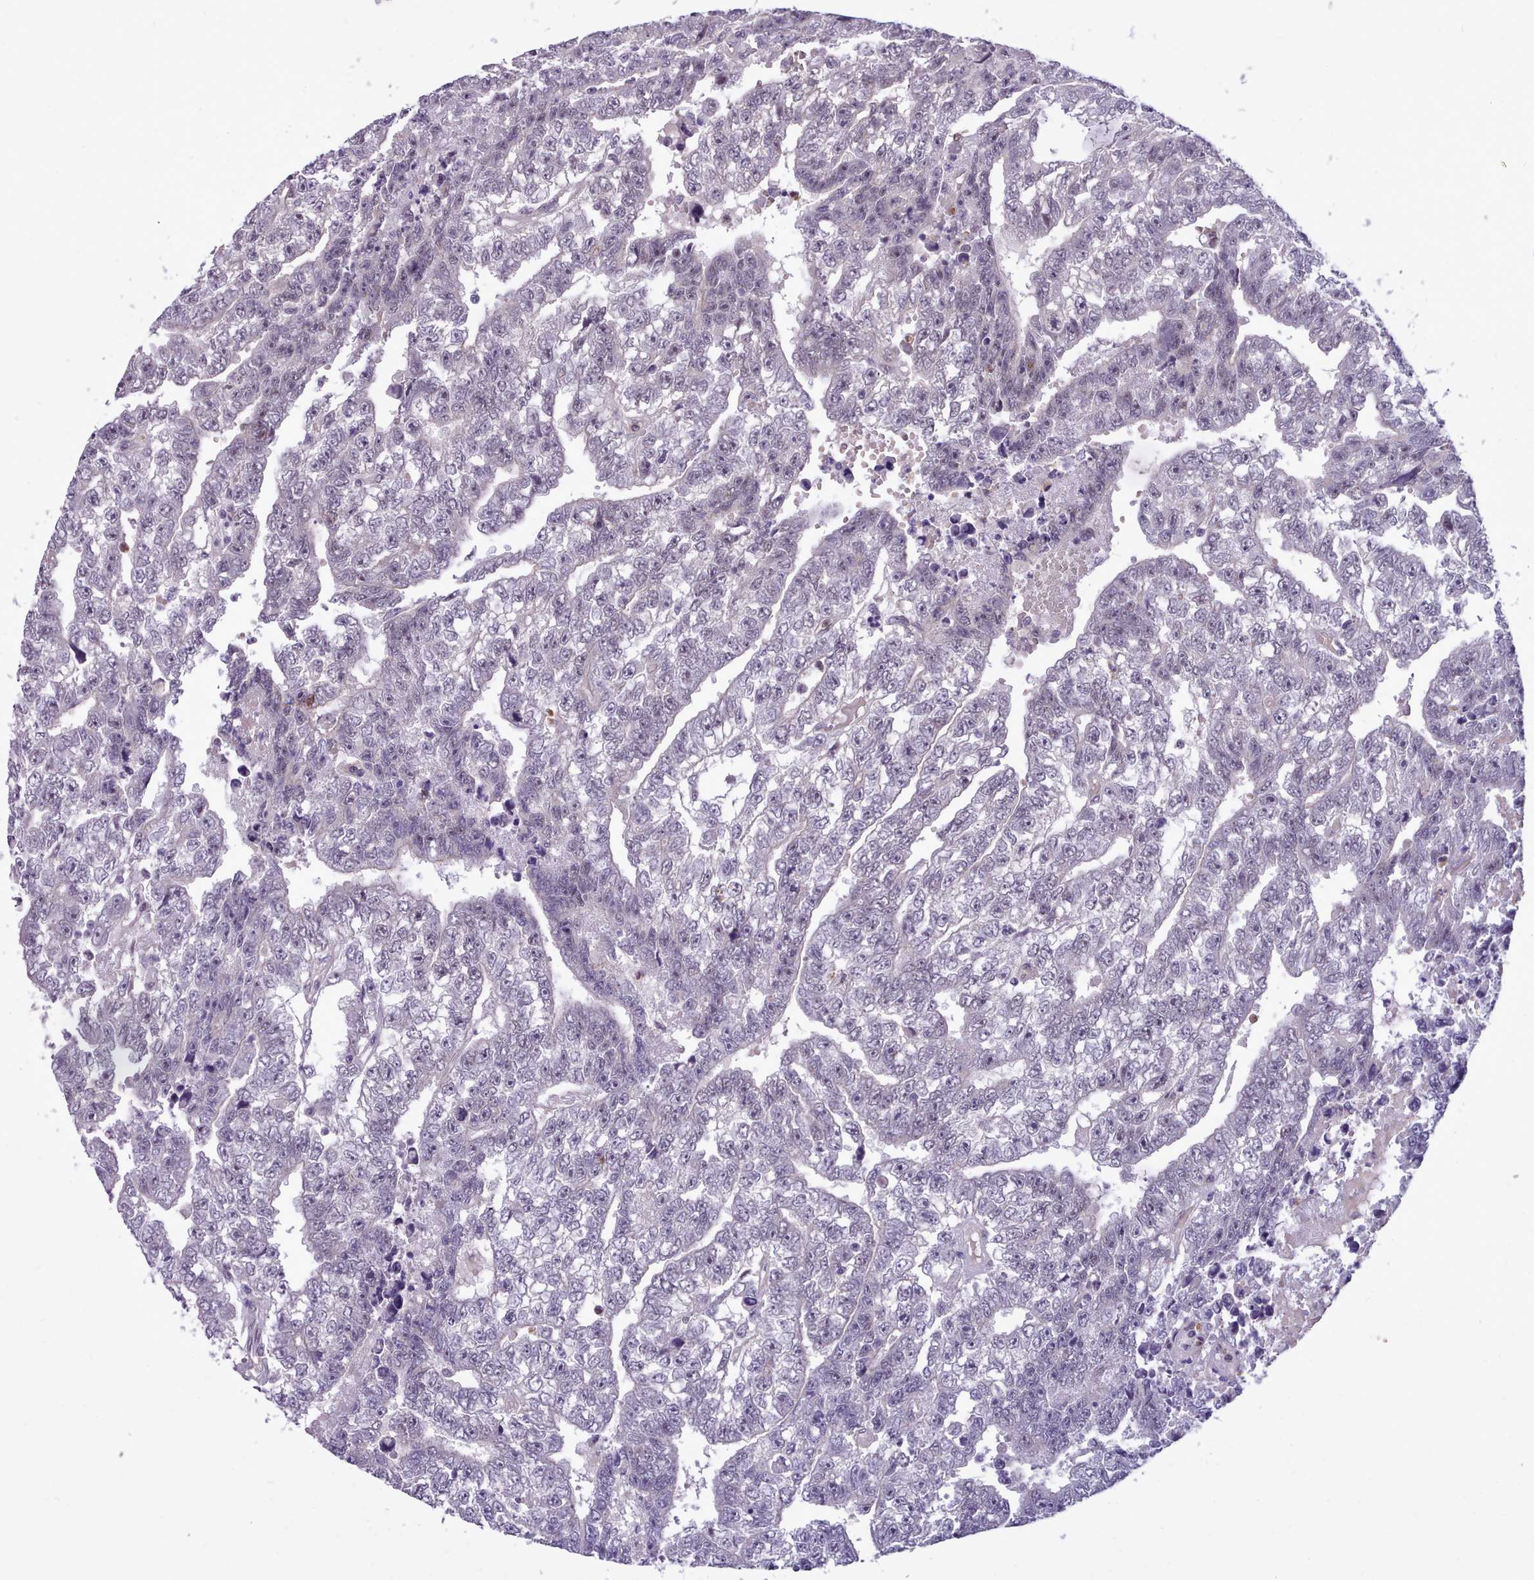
{"staining": {"intensity": "negative", "quantity": "none", "location": "none"}, "tissue": "testis cancer", "cell_type": "Tumor cells", "image_type": "cancer", "snomed": [{"axis": "morphology", "description": "Carcinoma, Embryonal, NOS"}, {"axis": "topography", "description": "Testis"}], "caption": "Tumor cells show no significant protein expression in embryonal carcinoma (testis).", "gene": "KCTD16", "patient": {"sex": "male", "age": 25}}